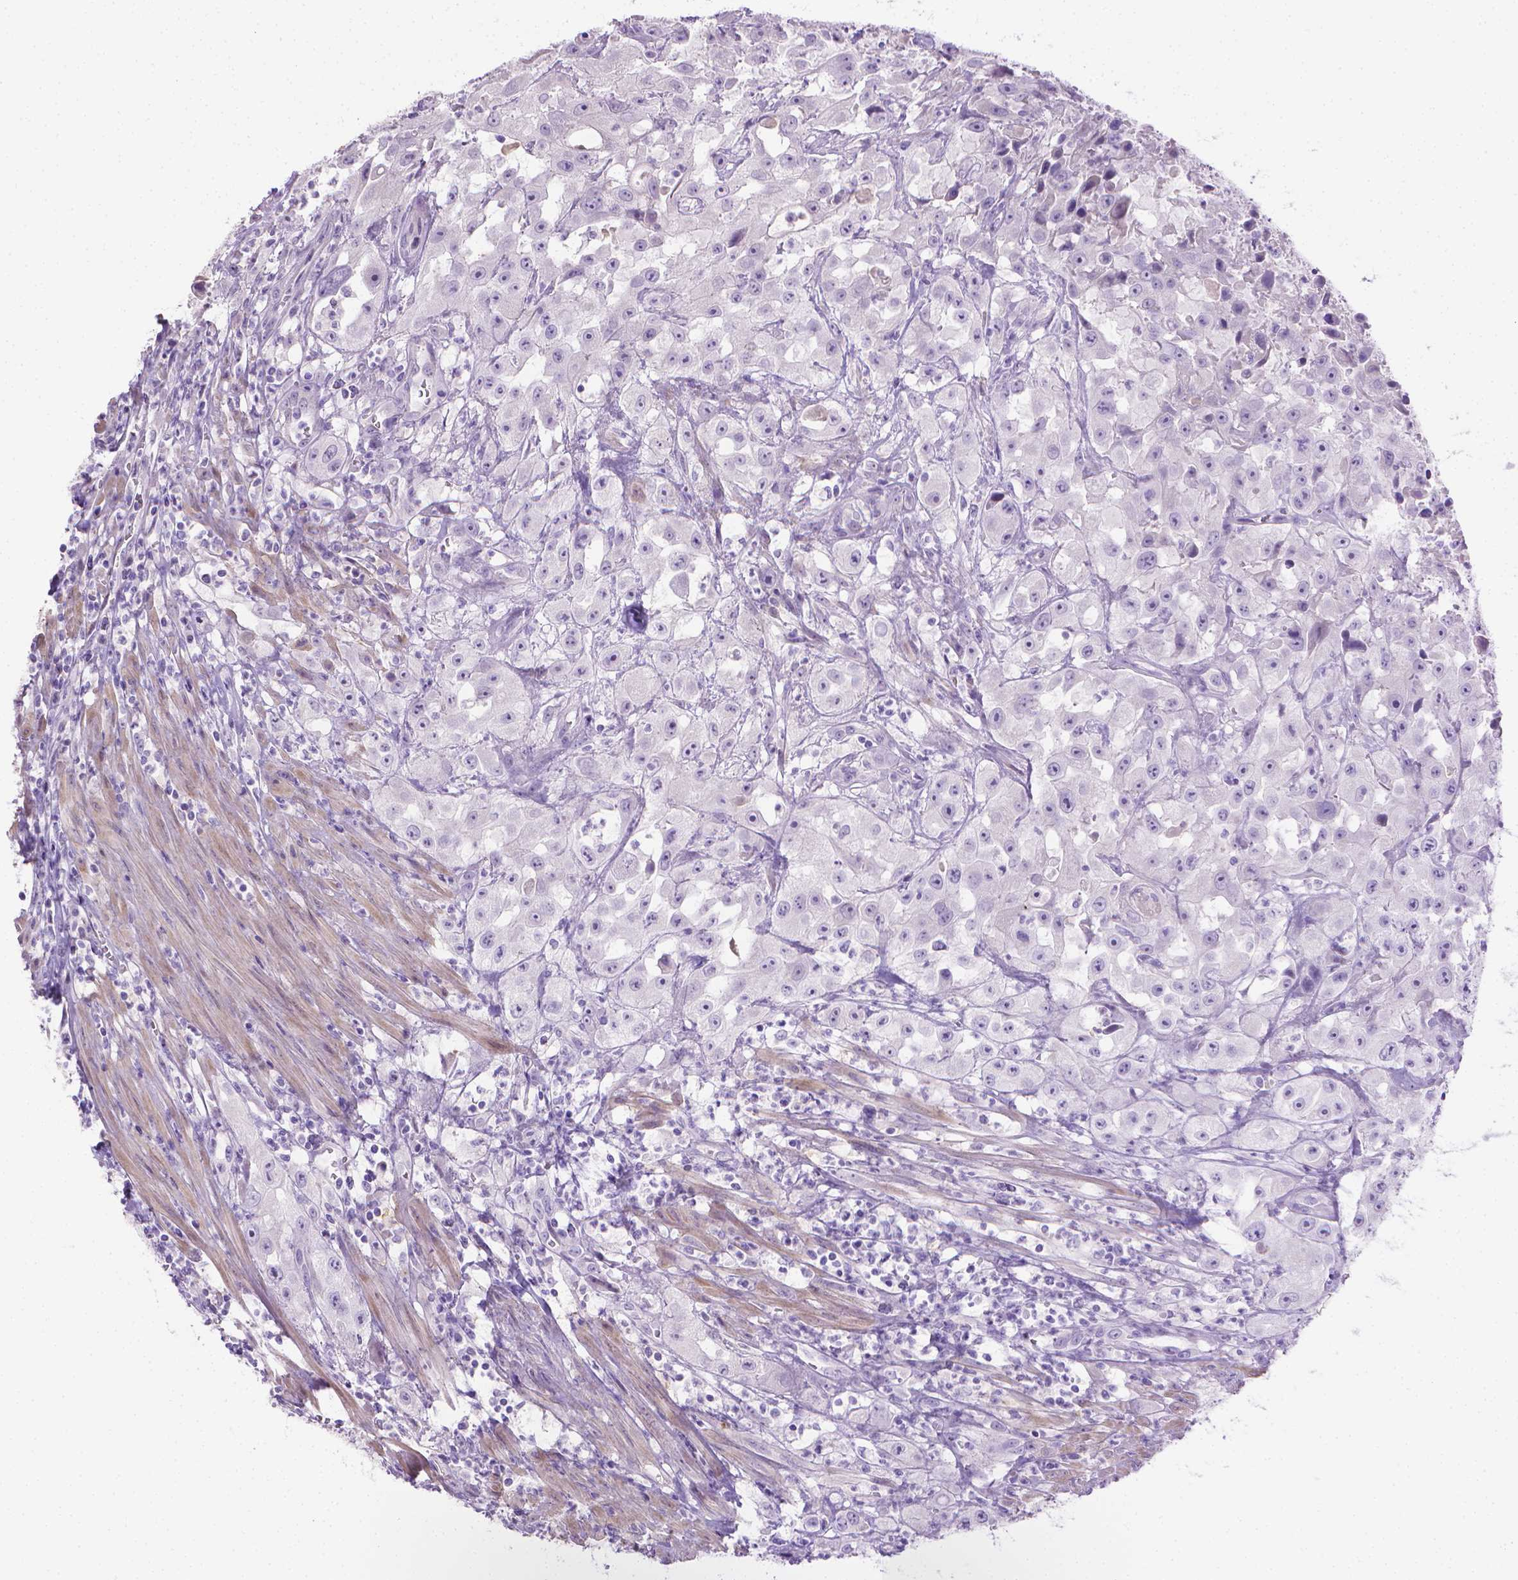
{"staining": {"intensity": "negative", "quantity": "none", "location": "none"}, "tissue": "urothelial cancer", "cell_type": "Tumor cells", "image_type": "cancer", "snomed": [{"axis": "morphology", "description": "Urothelial carcinoma, High grade"}, {"axis": "topography", "description": "Urinary bladder"}], "caption": "DAB (3,3'-diaminobenzidine) immunohistochemical staining of human urothelial cancer reveals no significant positivity in tumor cells.", "gene": "PNMA2", "patient": {"sex": "male", "age": 79}}